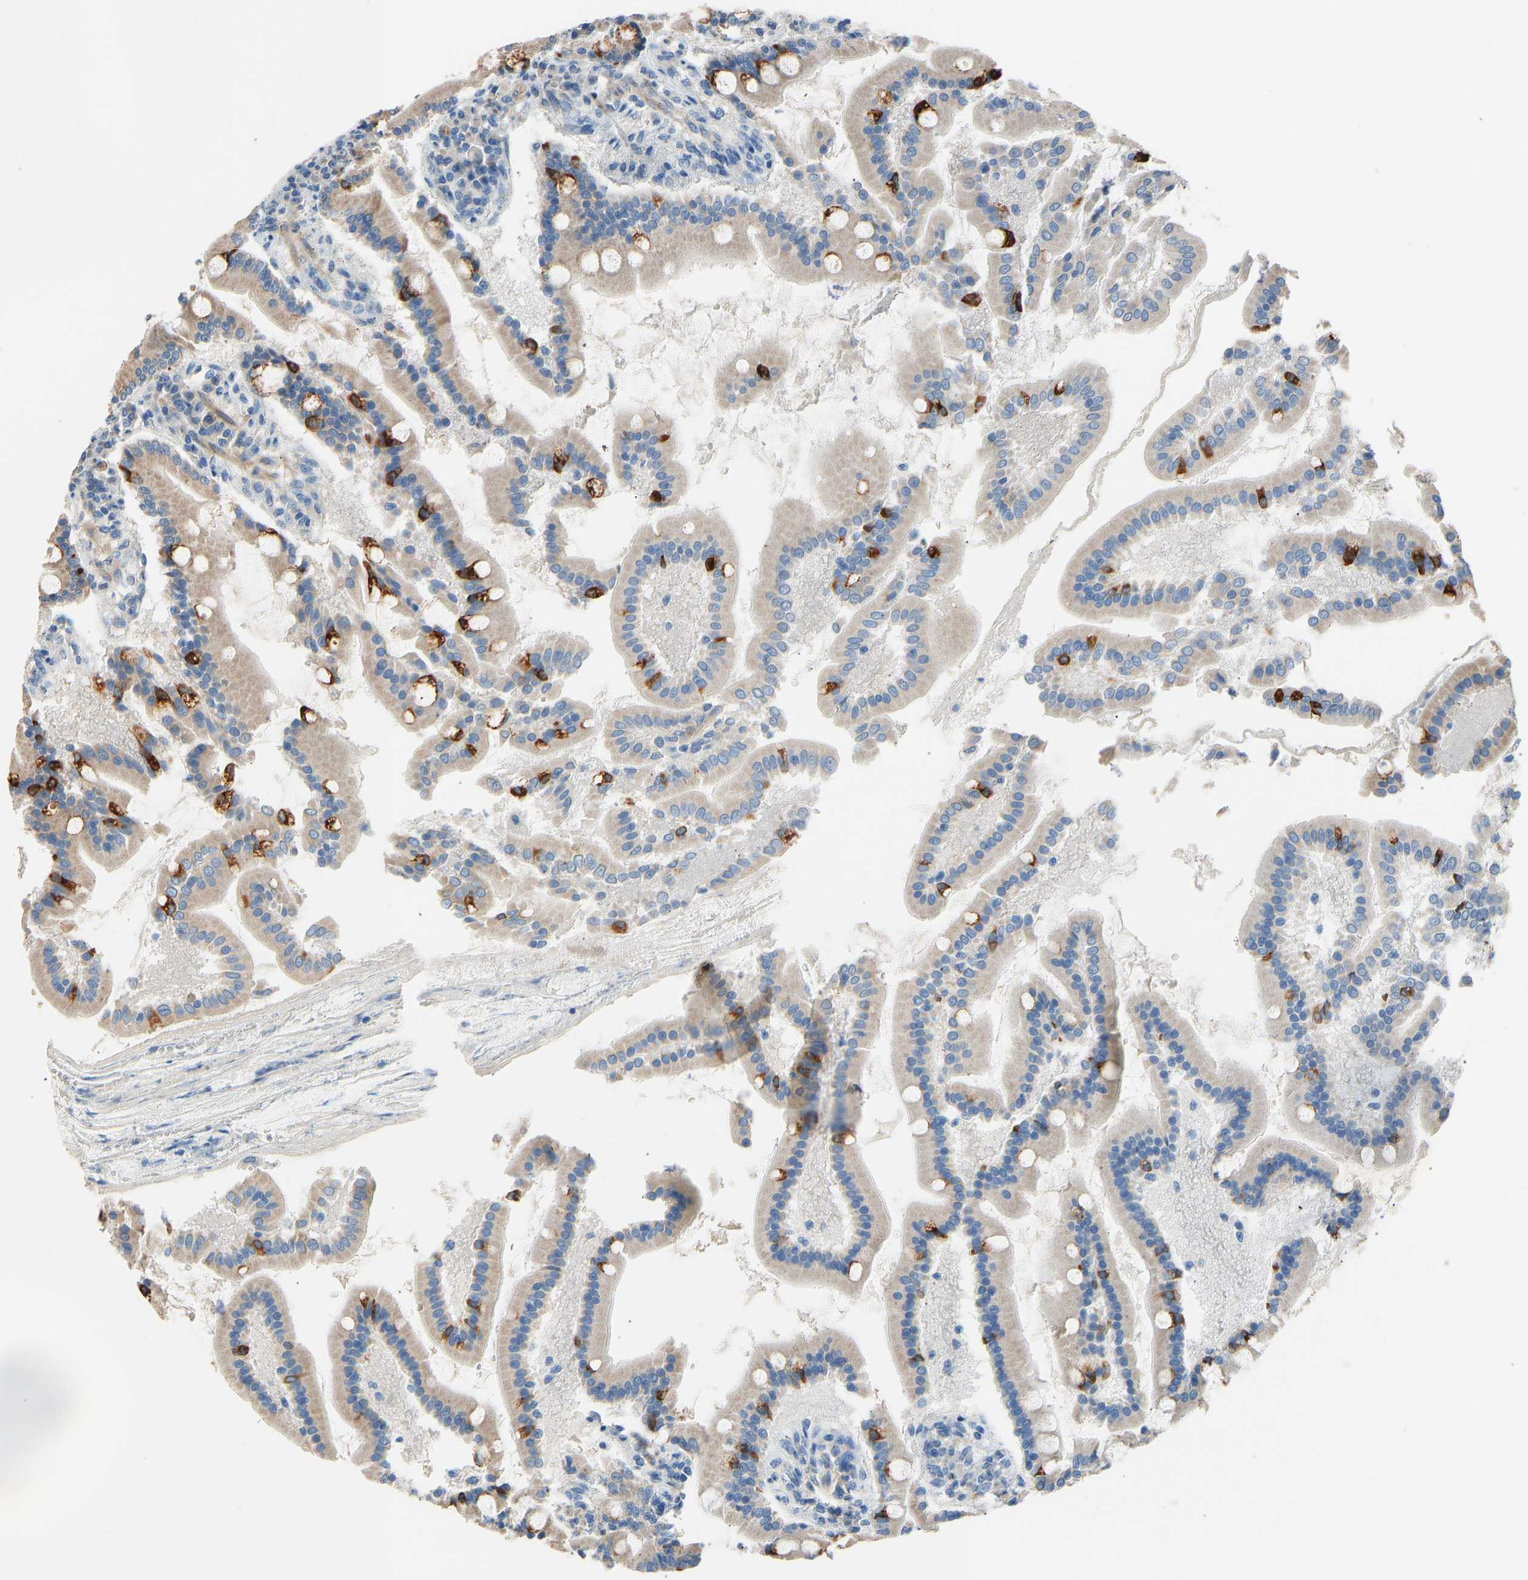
{"staining": {"intensity": "moderate", "quantity": ">75%", "location": "cytoplasmic/membranous"}, "tissue": "duodenum", "cell_type": "Glandular cells", "image_type": "normal", "snomed": [{"axis": "morphology", "description": "Normal tissue, NOS"}, {"axis": "topography", "description": "Duodenum"}], "caption": "Immunohistochemical staining of benign duodenum reveals moderate cytoplasmic/membranous protein positivity in about >75% of glandular cells.", "gene": "TGFBR3", "patient": {"sex": "male", "age": 50}}